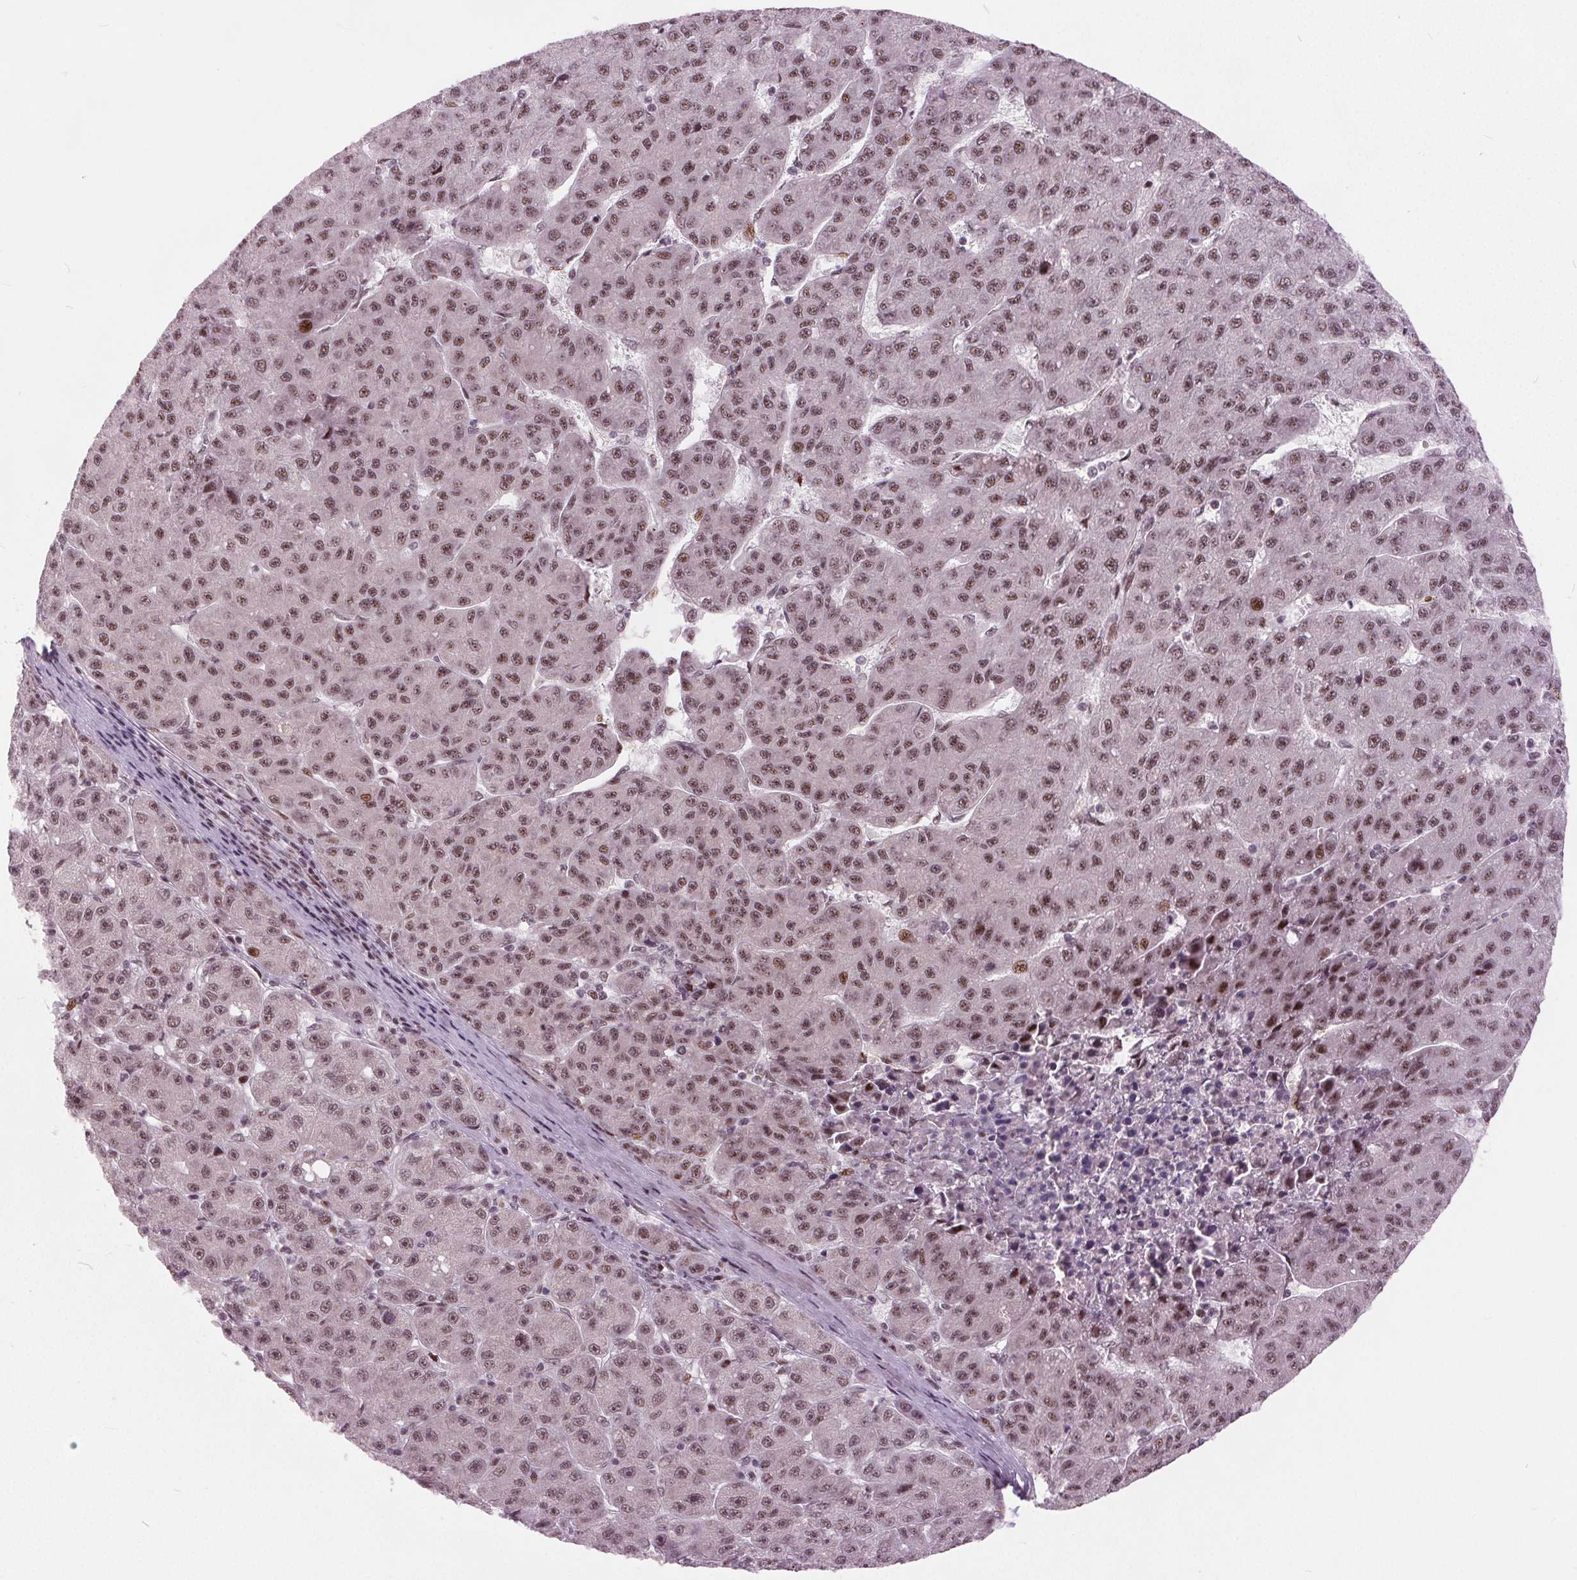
{"staining": {"intensity": "moderate", "quantity": ">75%", "location": "nuclear"}, "tissue": "liver cancer", "cell_type": "Tumor cells", "image_type": "cancer", "snomed": [{"axis": "morphology", "description": "Carcinoma, Hepatocellular, NOS"}, {"axis": "topography", "description": "Liver"}], "caption": "Protein staining reveals moderate nuclear positivity in about >75% of tumor cells in liver cancer.", "gene": "TTC34", "patient": {"sex": "male", "age": 67}}